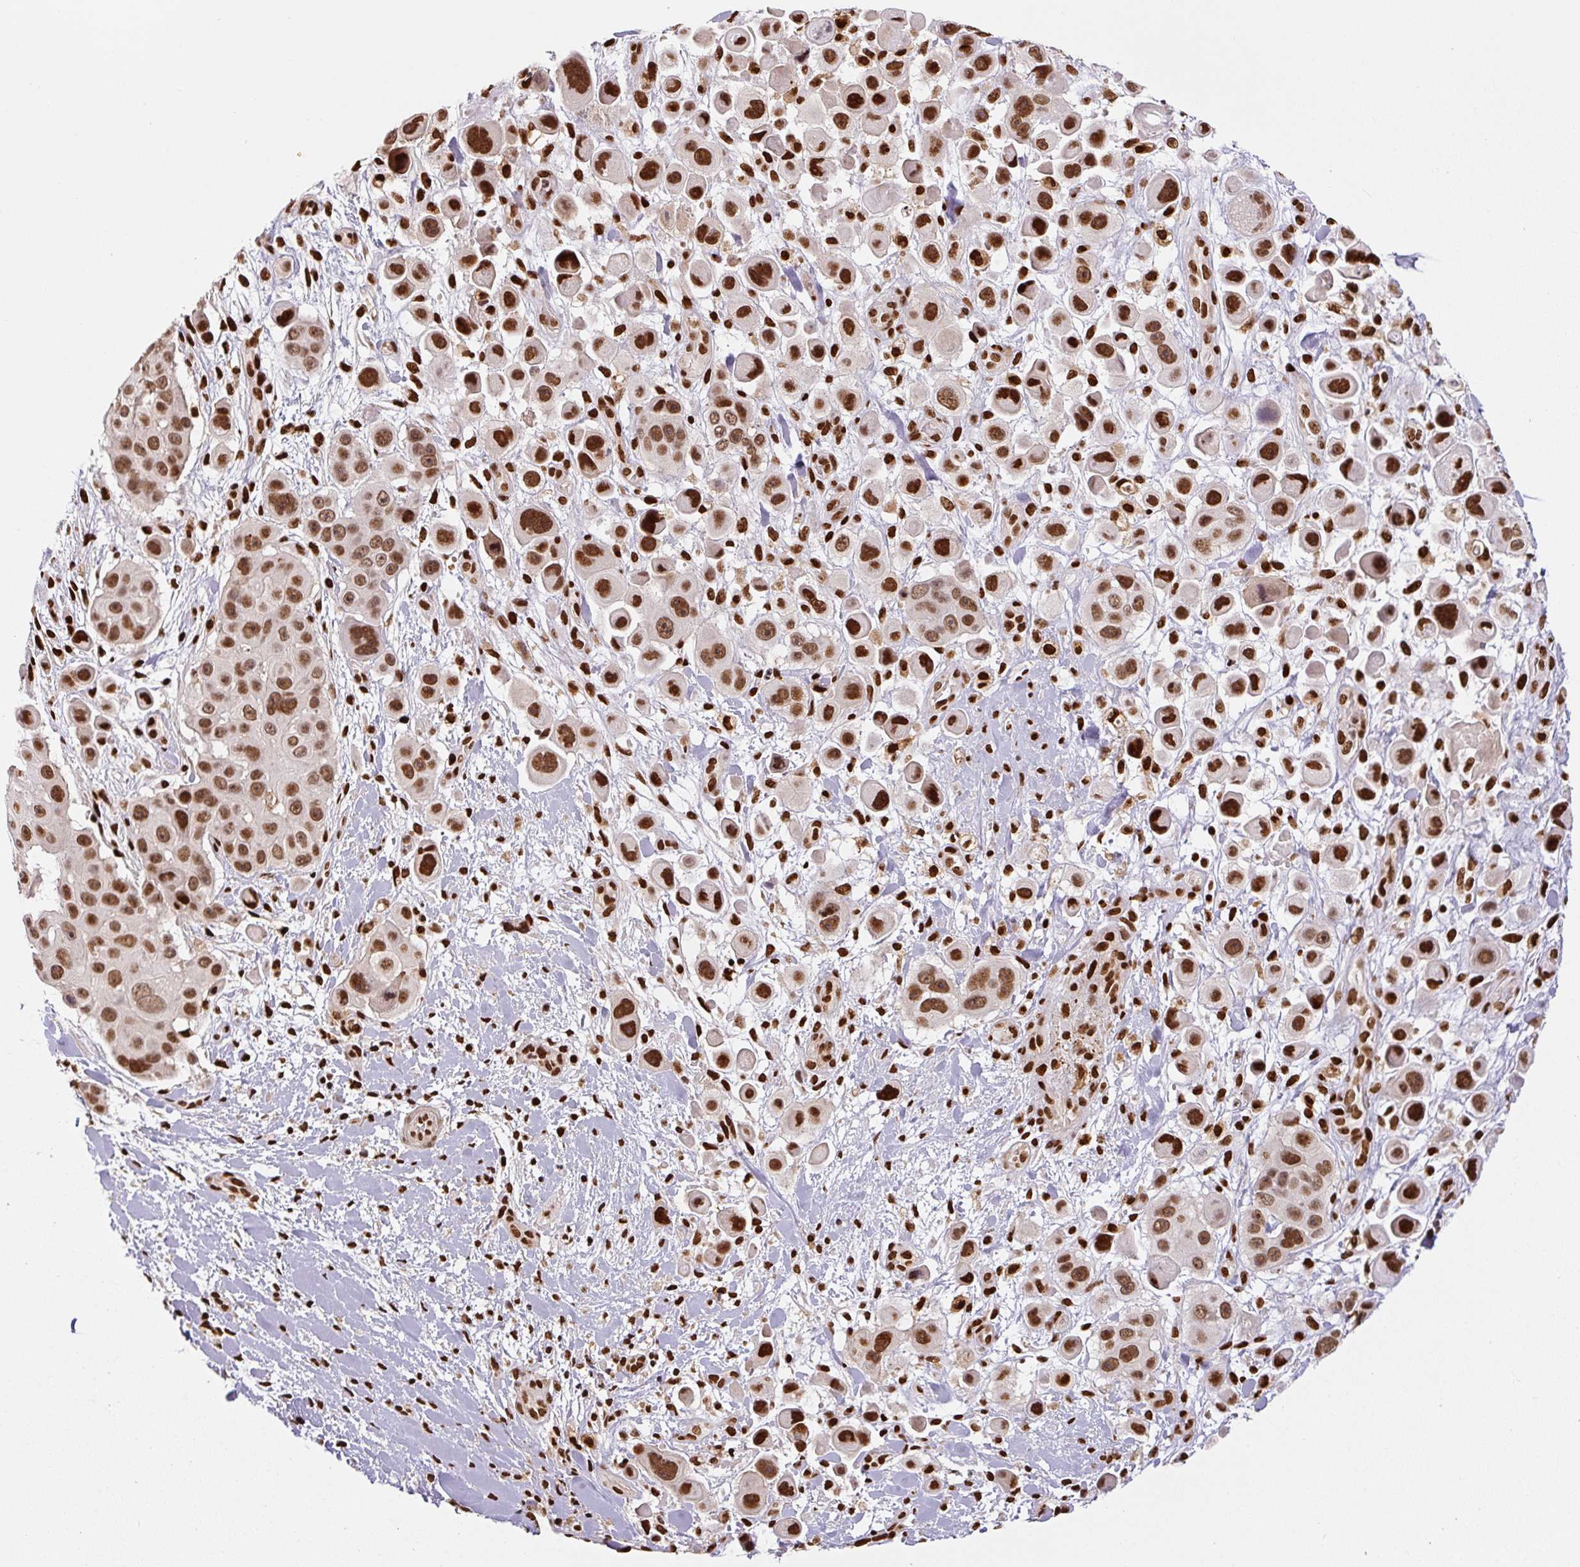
{"staining": {"intensity": "moderate", "quantity": ">75%", "location": "nuclear"}, "tissue": "skin cancer", "cell_type": "Tumor cells", "image_type": "cancer", "snomed": [{"axis": "morphology", "description": "Squamous cell carcinoma, NOS"}, {"axis": "topography", "description": "Skin"}], "caption": "Skin squamous cell carcinoma stained with a brown dye exhibits moderate nuclear positive expression in about >75% of tumor cells.", "gene": "PYDC2", "patient": {"sex": "male", "age": 67}}